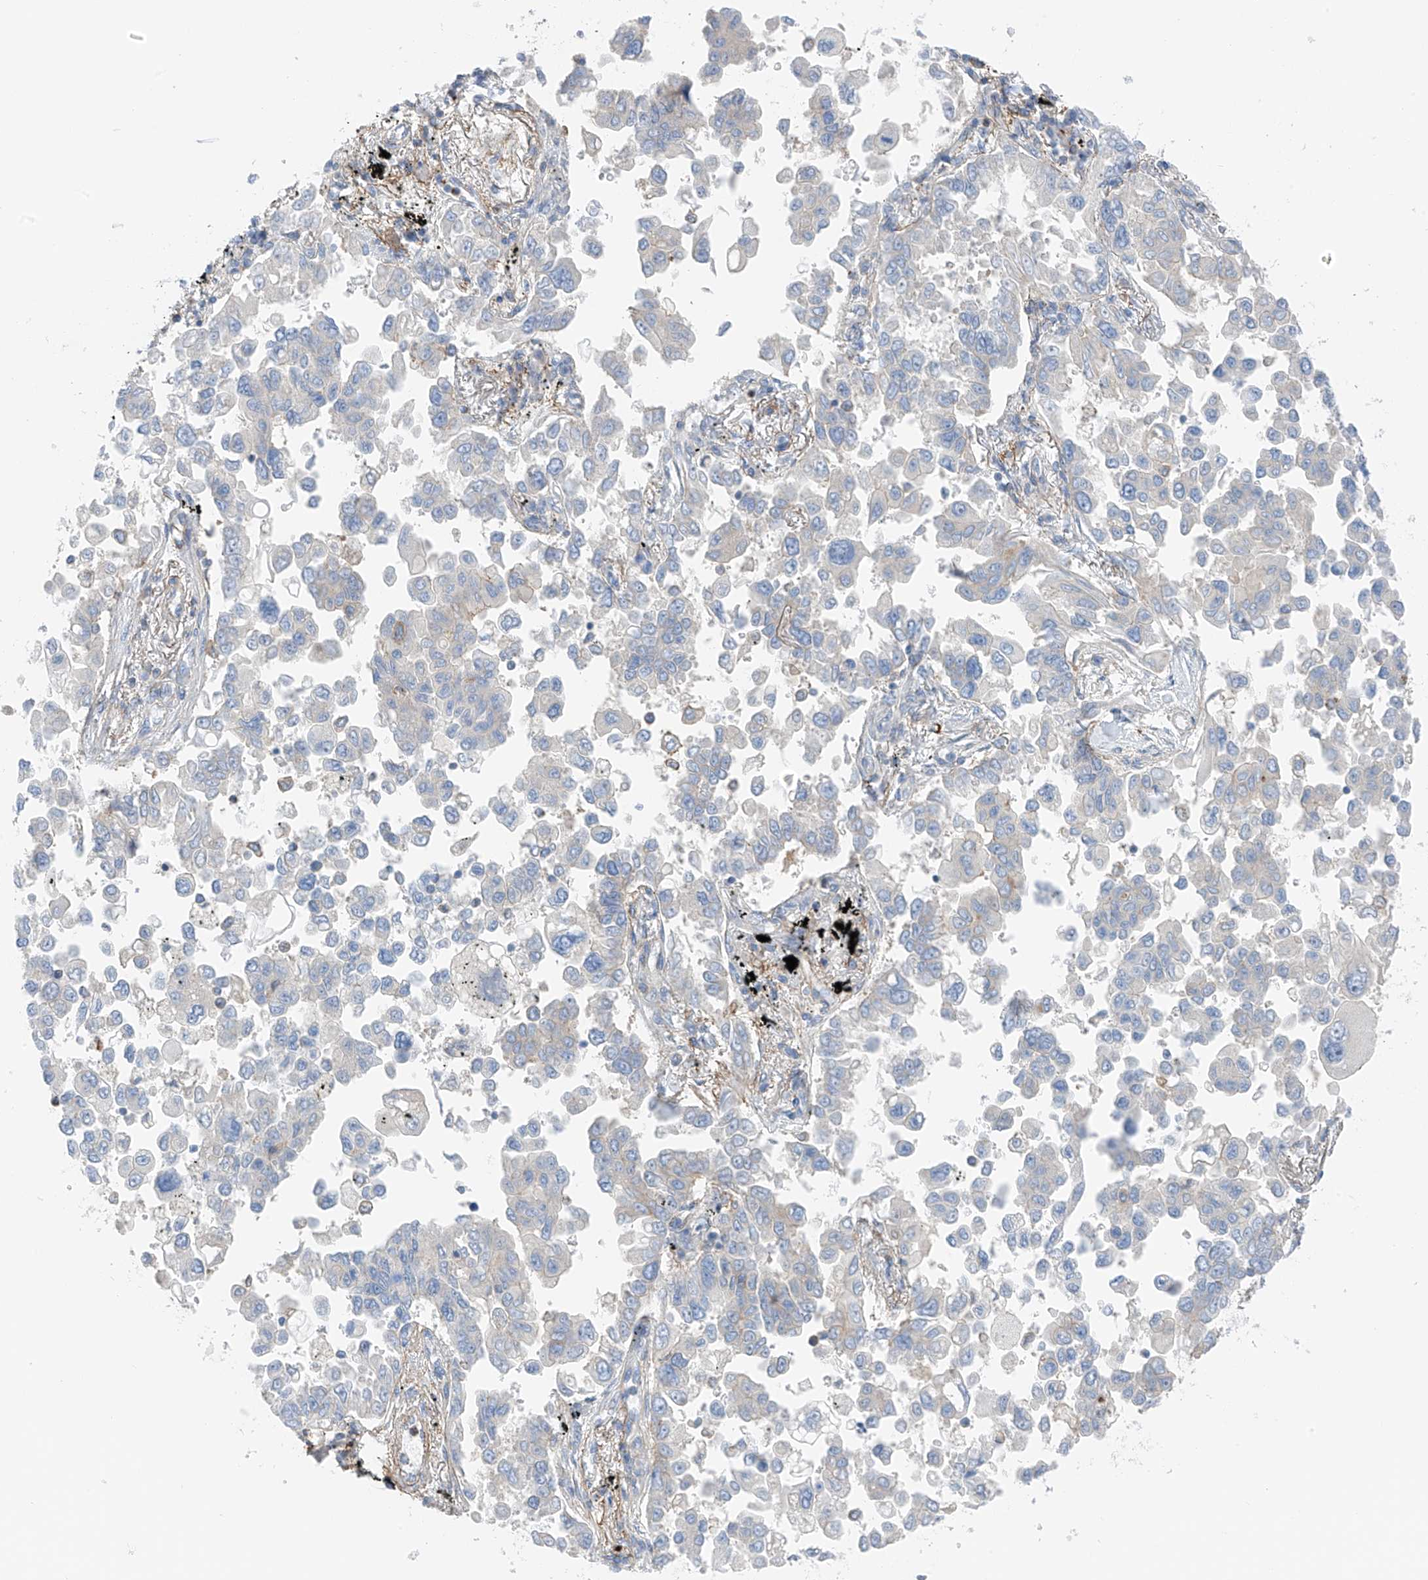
{"staining": {"intensity": "negative", "quantity": "none", "location": "none"}, "tissue": "lung cancer", "cell_type": "Tumor cells", "image_type": "cancer", "snomed": [{"axis": "morphology", "description": "Adenocarcinoma, NOS"}, {"axis": "topography", "description": "Lung"}], "caption": "A high-resolution image shows IHC staining of adenocarcinoma (lung), which displays no significant expression in tumor cells. (Brightfield microscopy of DAB (3,3'-diaminobenzidine) immunohistochemistry (IHC) at high magnification).", "gene": "NALCN", "patient": {"sex": "female", "age": 67}}